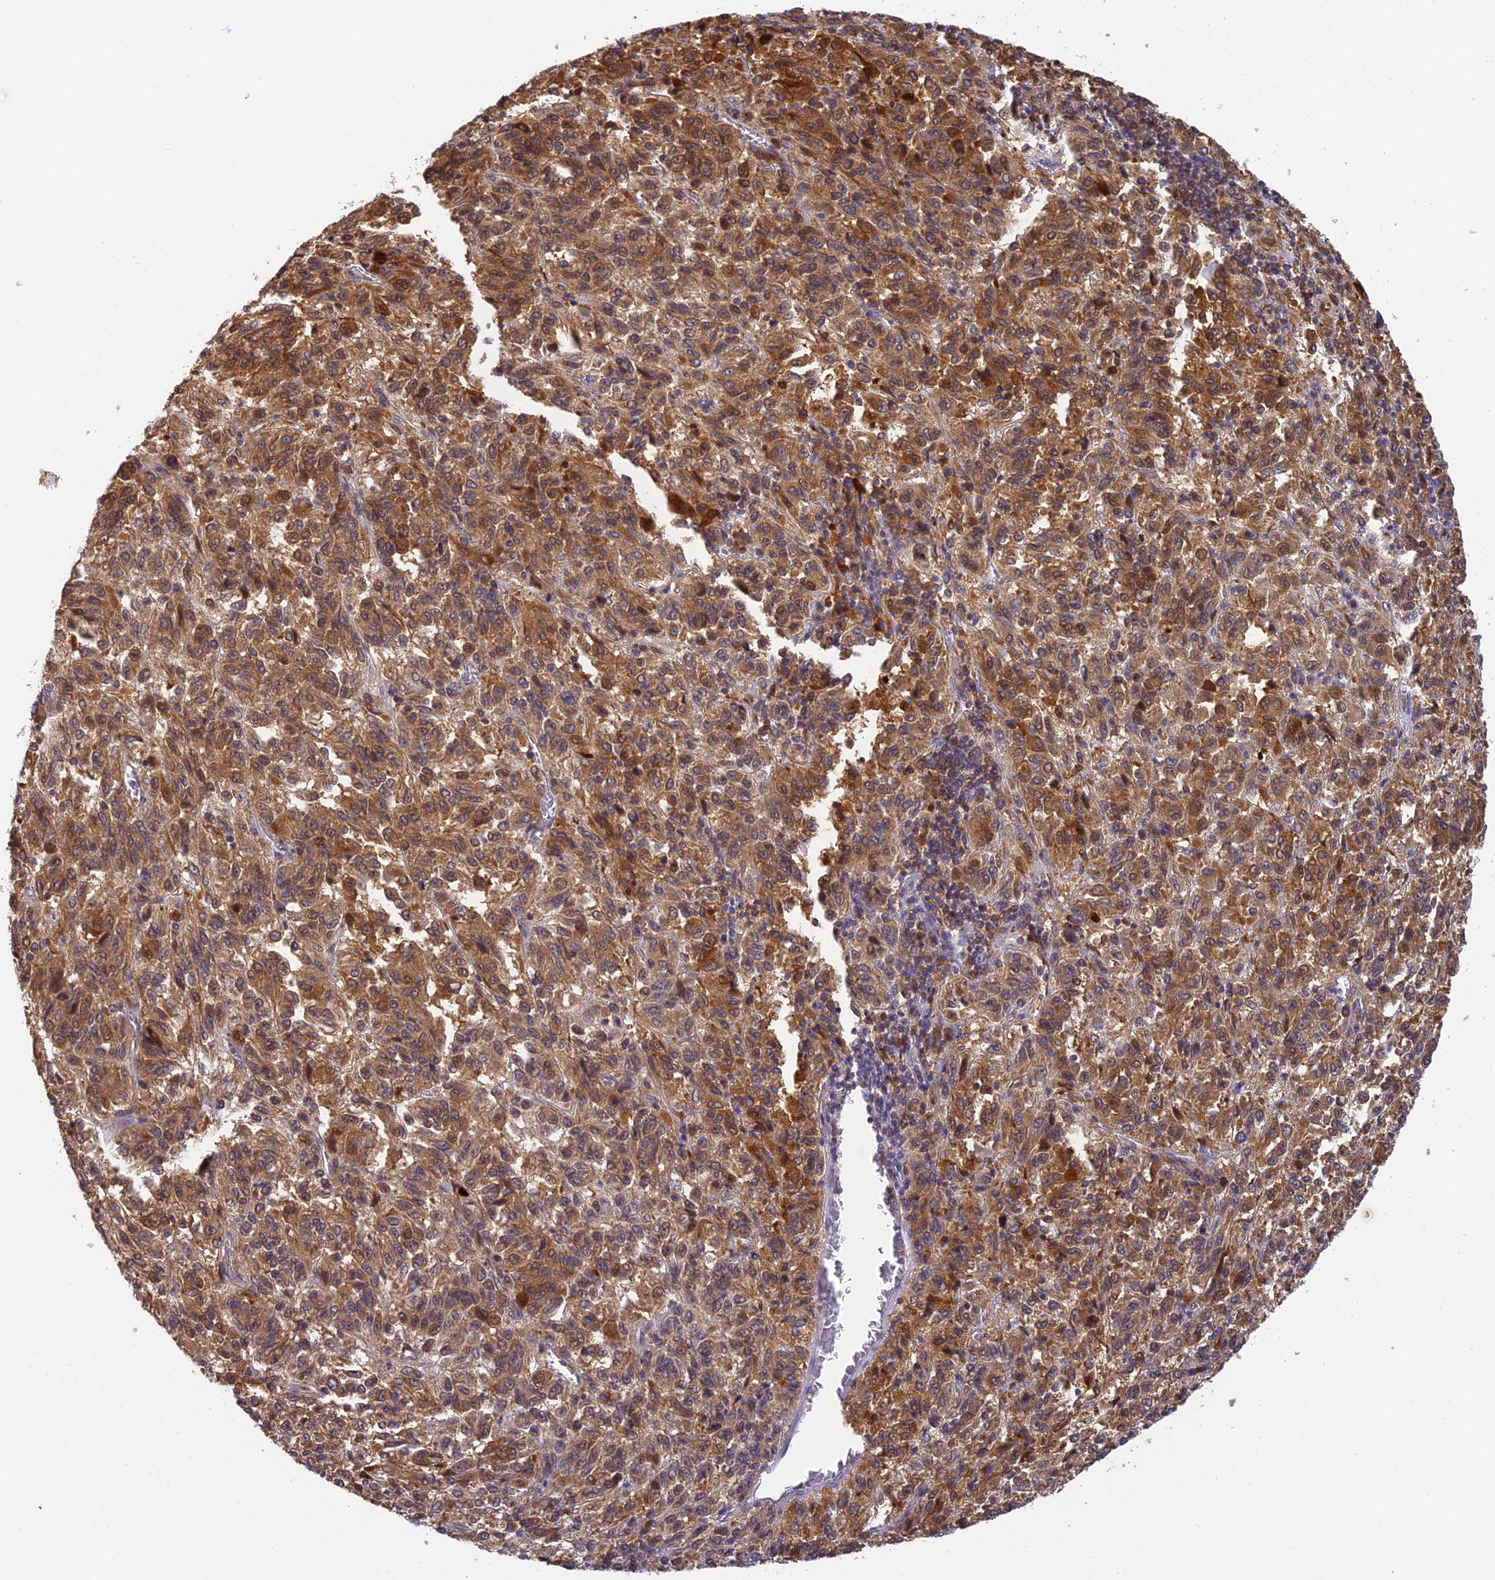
{"staining": {"intensity": "moderate", "quantity": ">75%", "location": "cytoplasmic/membranous"}, "tissue": "melanoma", "cell_type": "Tumor cells", "image_type": "cancer", "snomed": [{"axis": "morphology", "description": "Malignant melanoma, Metastatic site"}, {"axis": "topography", "description": "Lung"}], "caption": "Protein expression analysis of malignant melanoma (metastatic site) exhibits moderate cytoplasmic/membranous positivity in approximately >75% of tumor cells. The staining was performed using DAB to visualize the protein expression in brown, while the nuclei were stained in blue with hematoxylin (Magnification: 20x).", "gene": "IPO5", "patient": {"sex": "male", "age": 64}}